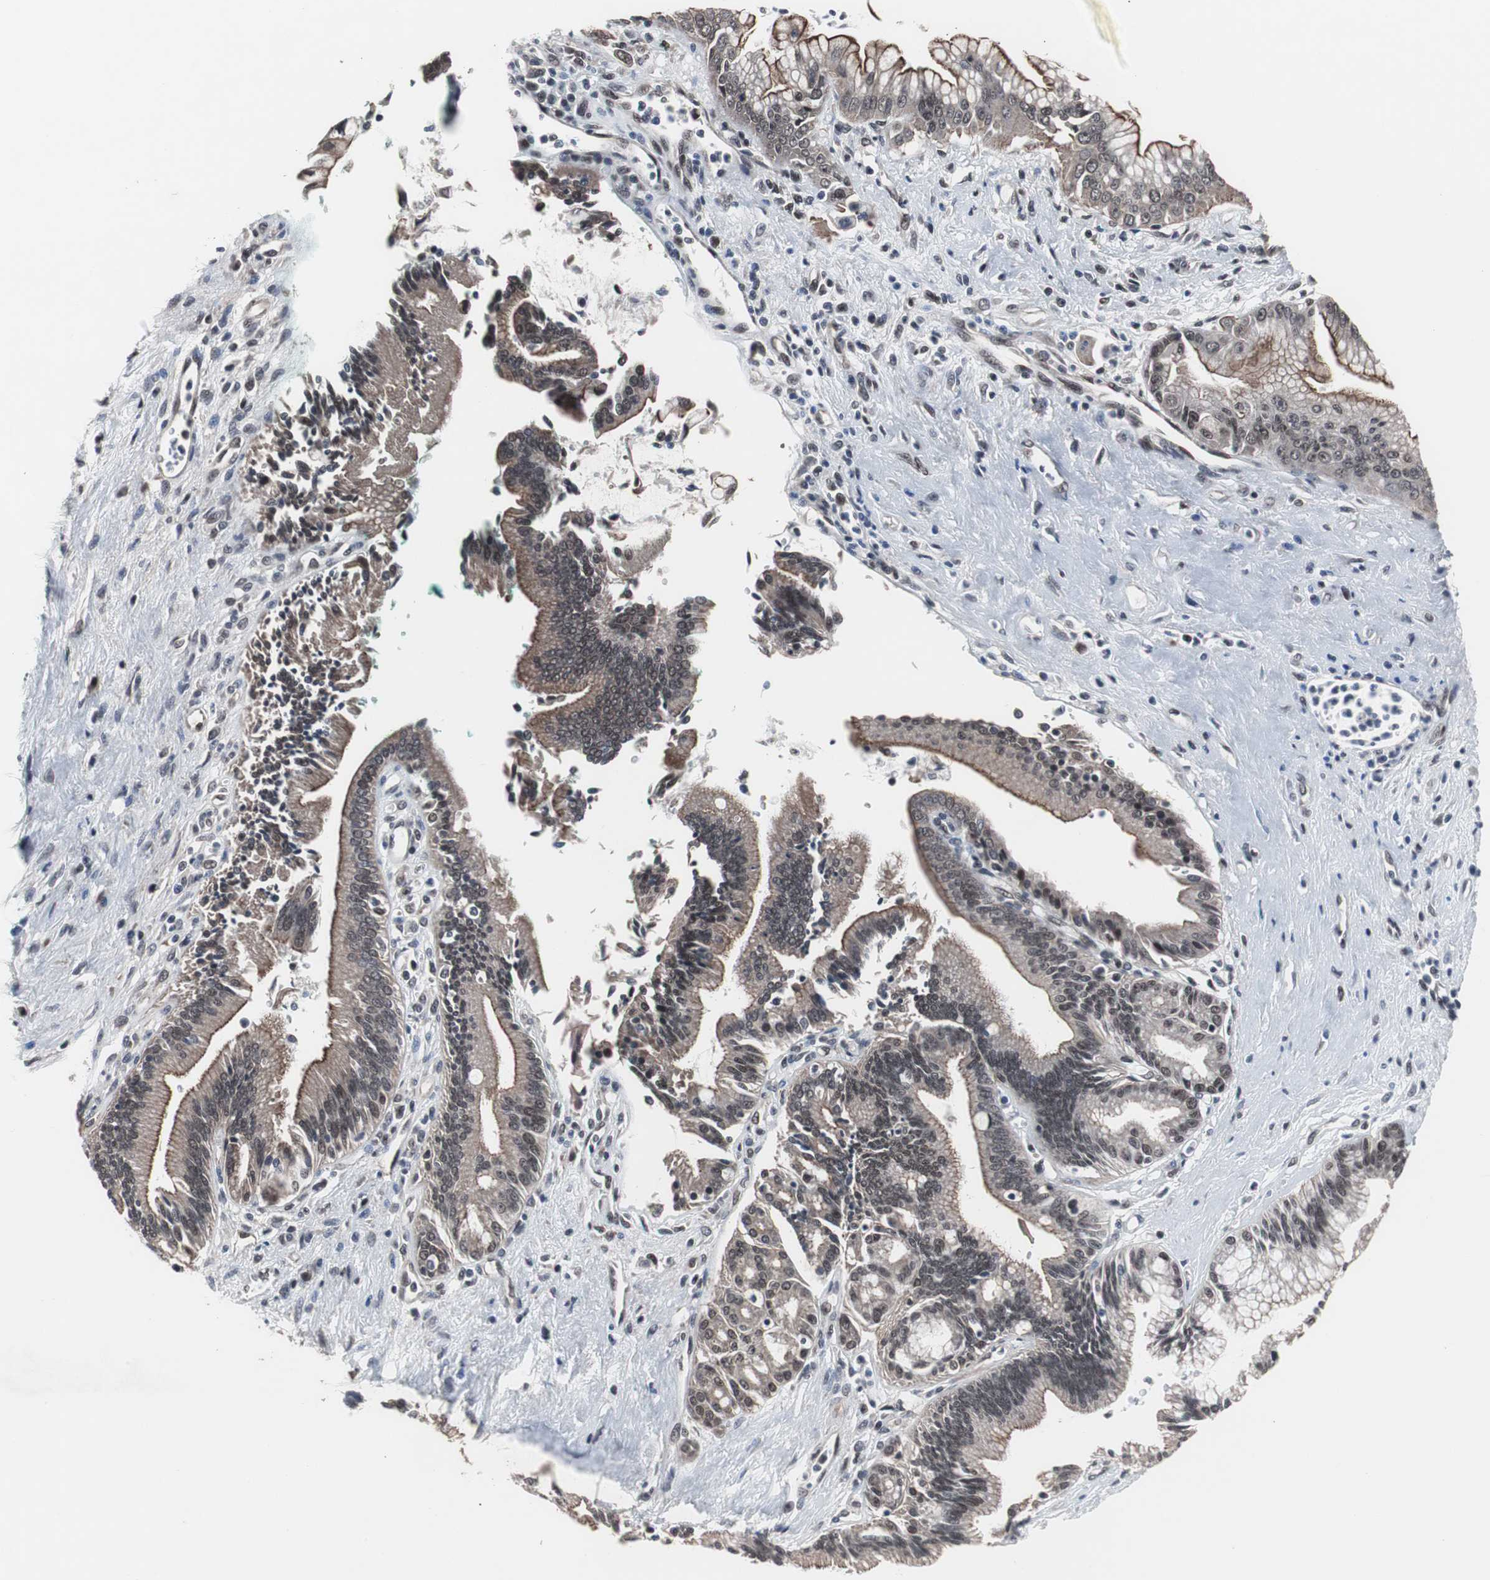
{"staining": {"intensity": "moderate", "quantity": ">75%", "location": "cytoplasmic/membranous,nuclear"}, "tissue": "pancreatic cancer", "cell_type": "Tumor cells", "image_type": "cancer", "snomed": [{"axis": "morphology", "description": "Adenocarcinoma, NOS"}, {"axis": "topography", "description": "Pancreas"}], "caption": "This photomicrograph reveals immunohistochemistry (IHC) staining of human pancreatic cancer (adenocarcinoma), with medium moderate cytoplasmic/membranous and nuclear positivity in about >75% of tumor cells.", "gene": "GTF2F2", "patient": {"sex": "male", "age": 59}}